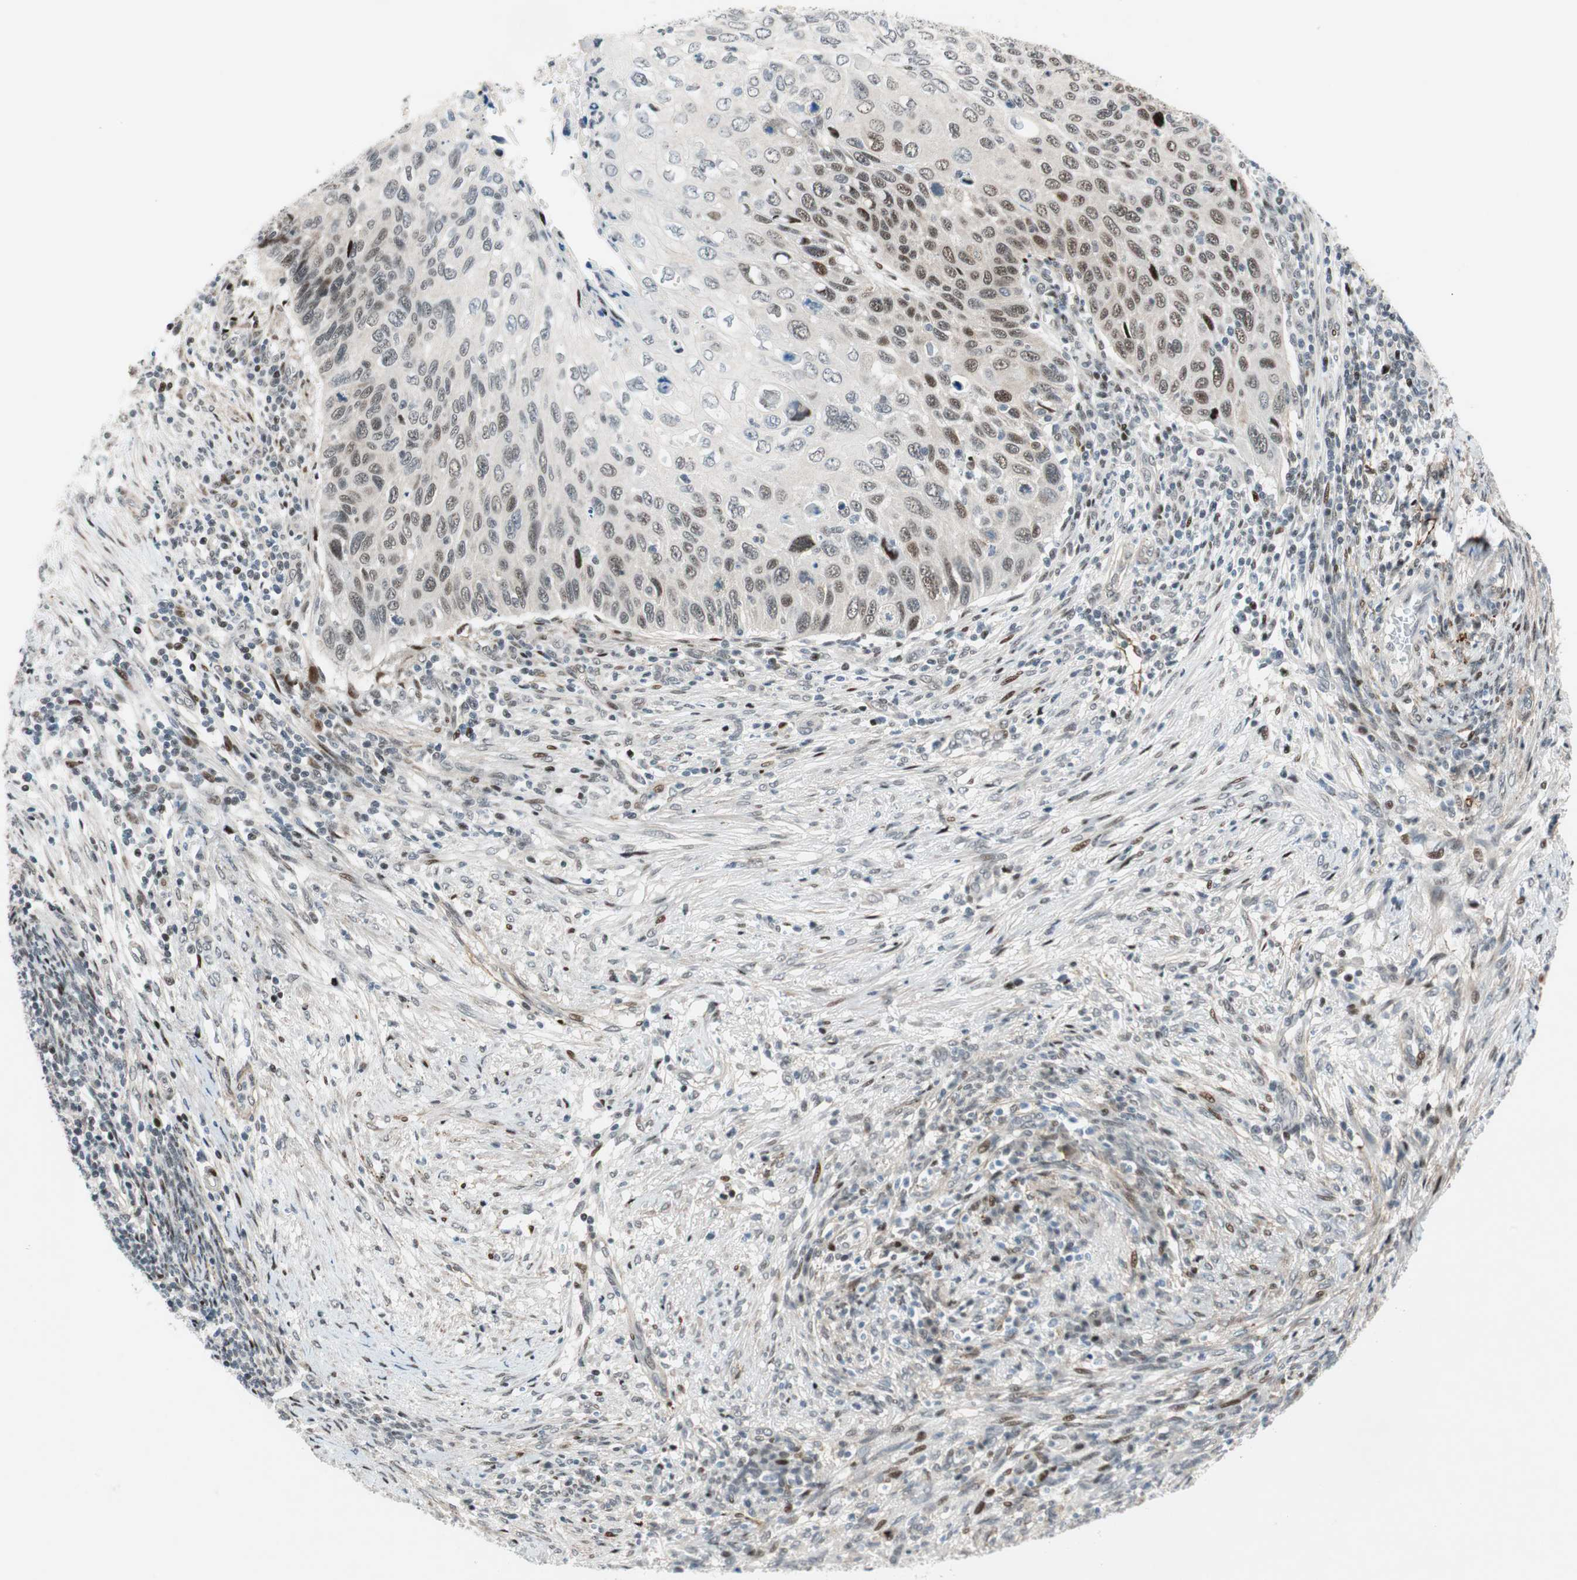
{"staining": {"intensity": "moderate", "quantity": "<25%", "location": "nuclear"}, "tissue": "cervical cancer", "cell_type": "Tumor cells", "image_type": "cancer", "snomed": [{"axis": "morphology", "description": "Squamous cell carcinoma, NOS"}, {"axis": "topography", "description": "Cervix"}], "caption": "Protein staining exhibits moderate nuclear positivity in approximately <25% of tumor cells in cervical squamous cell carcinoma.", "gene": "FBXO44", "patient": {"sex": "female", "age": 70}}